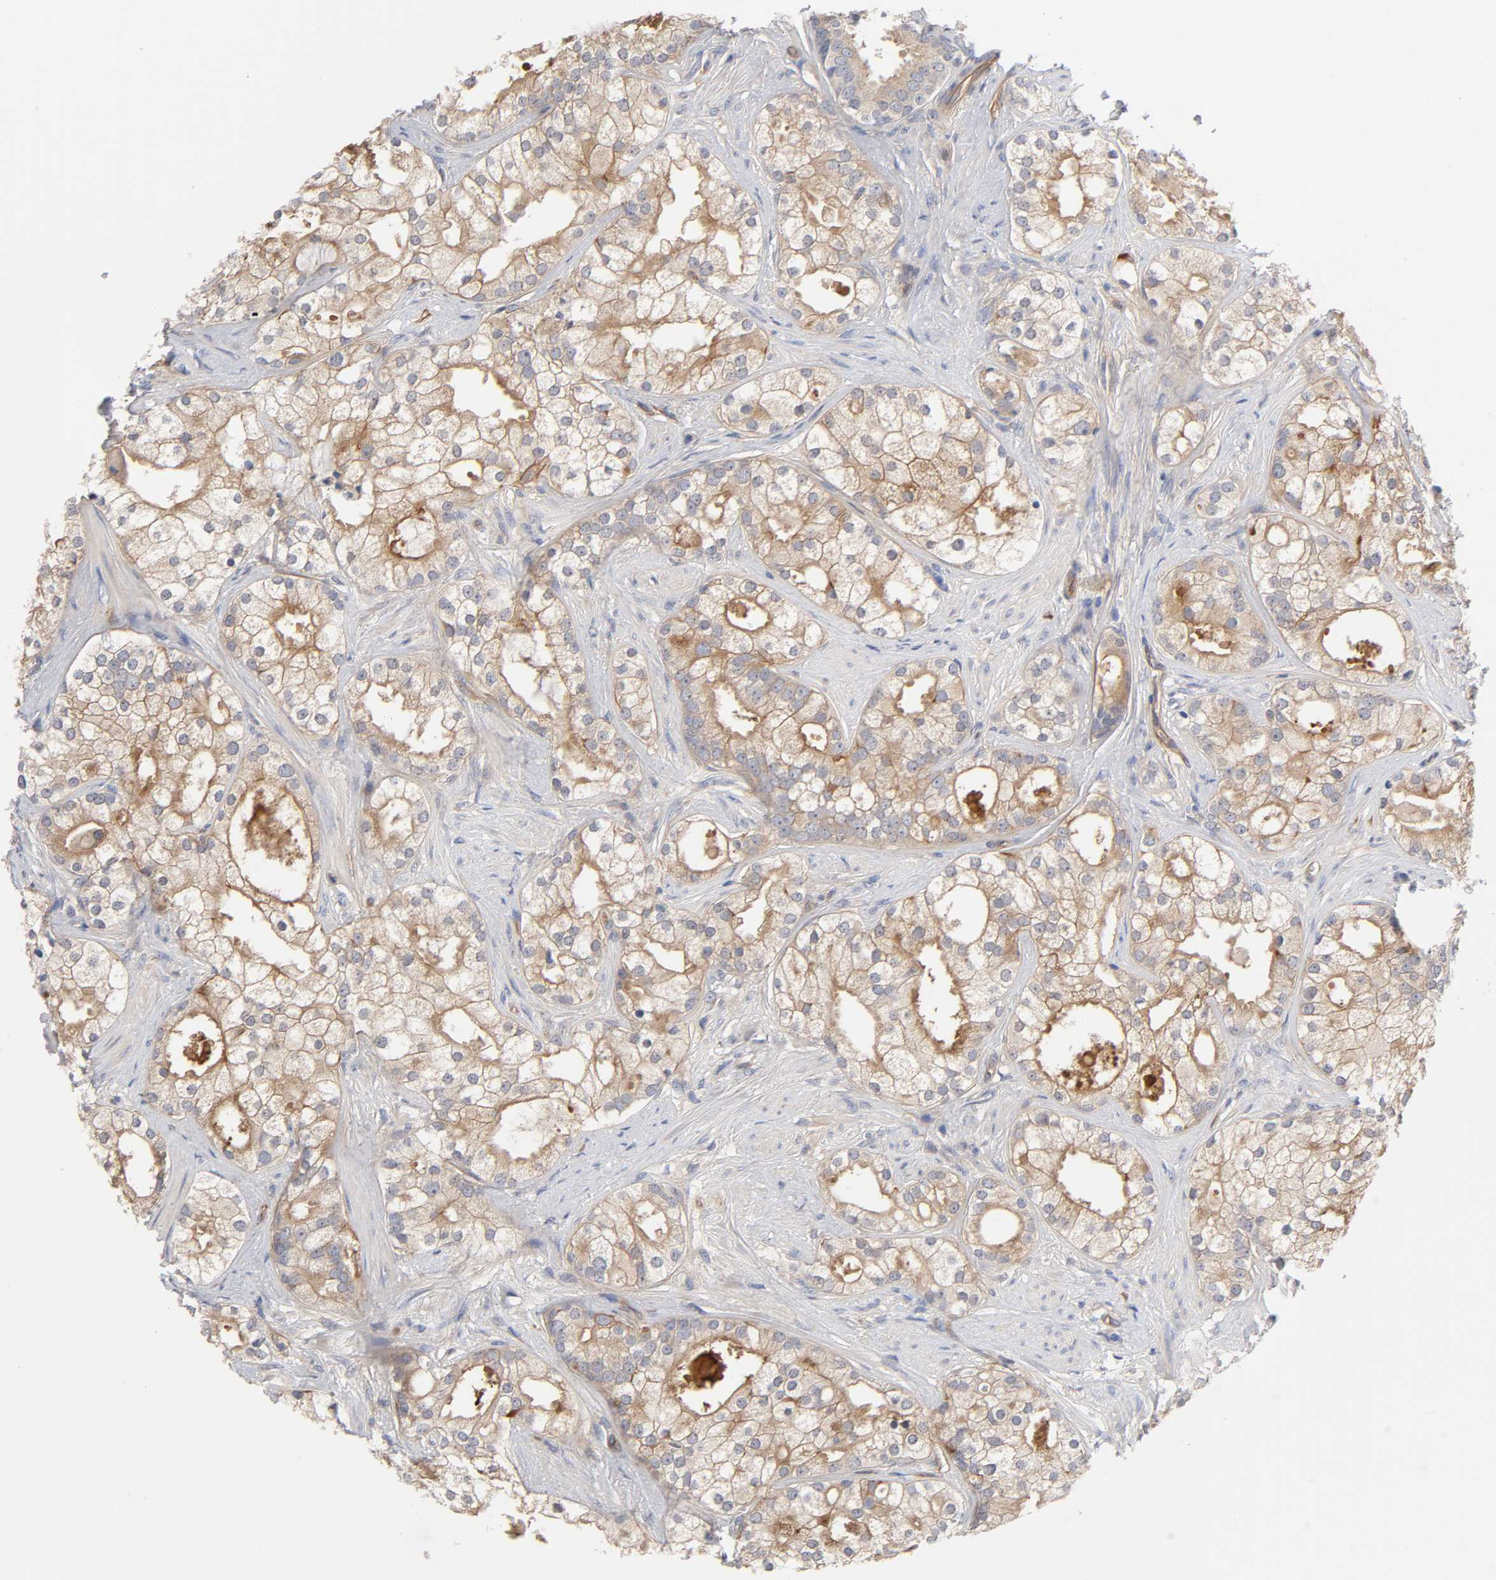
{"staining": {"intensity": "moderate", "quantity": "25%-75%", "location": "cytoplasmic/membranous"}, "tissue": "prostate cancer", "cell_type": "Tumor cells", "image_type": "cancer", "snomed": [{"axis": "morphology", "description": "Adenocarcinoma, Low grade"}, {"axis": "topography", "description": "Prostate"}], "caption": "Immunohistochemistry (IHC) of low-grade adenocarcinoma (prostate) shows medium levels of moderate cytoplasmic/membranous expression in approximately 25%-75% of tumor cells. (DAB = brown stain, brightfield microscopy at high magnification).", "gene": "RAB13", "patient": {"sex": "male", "age": 58}}